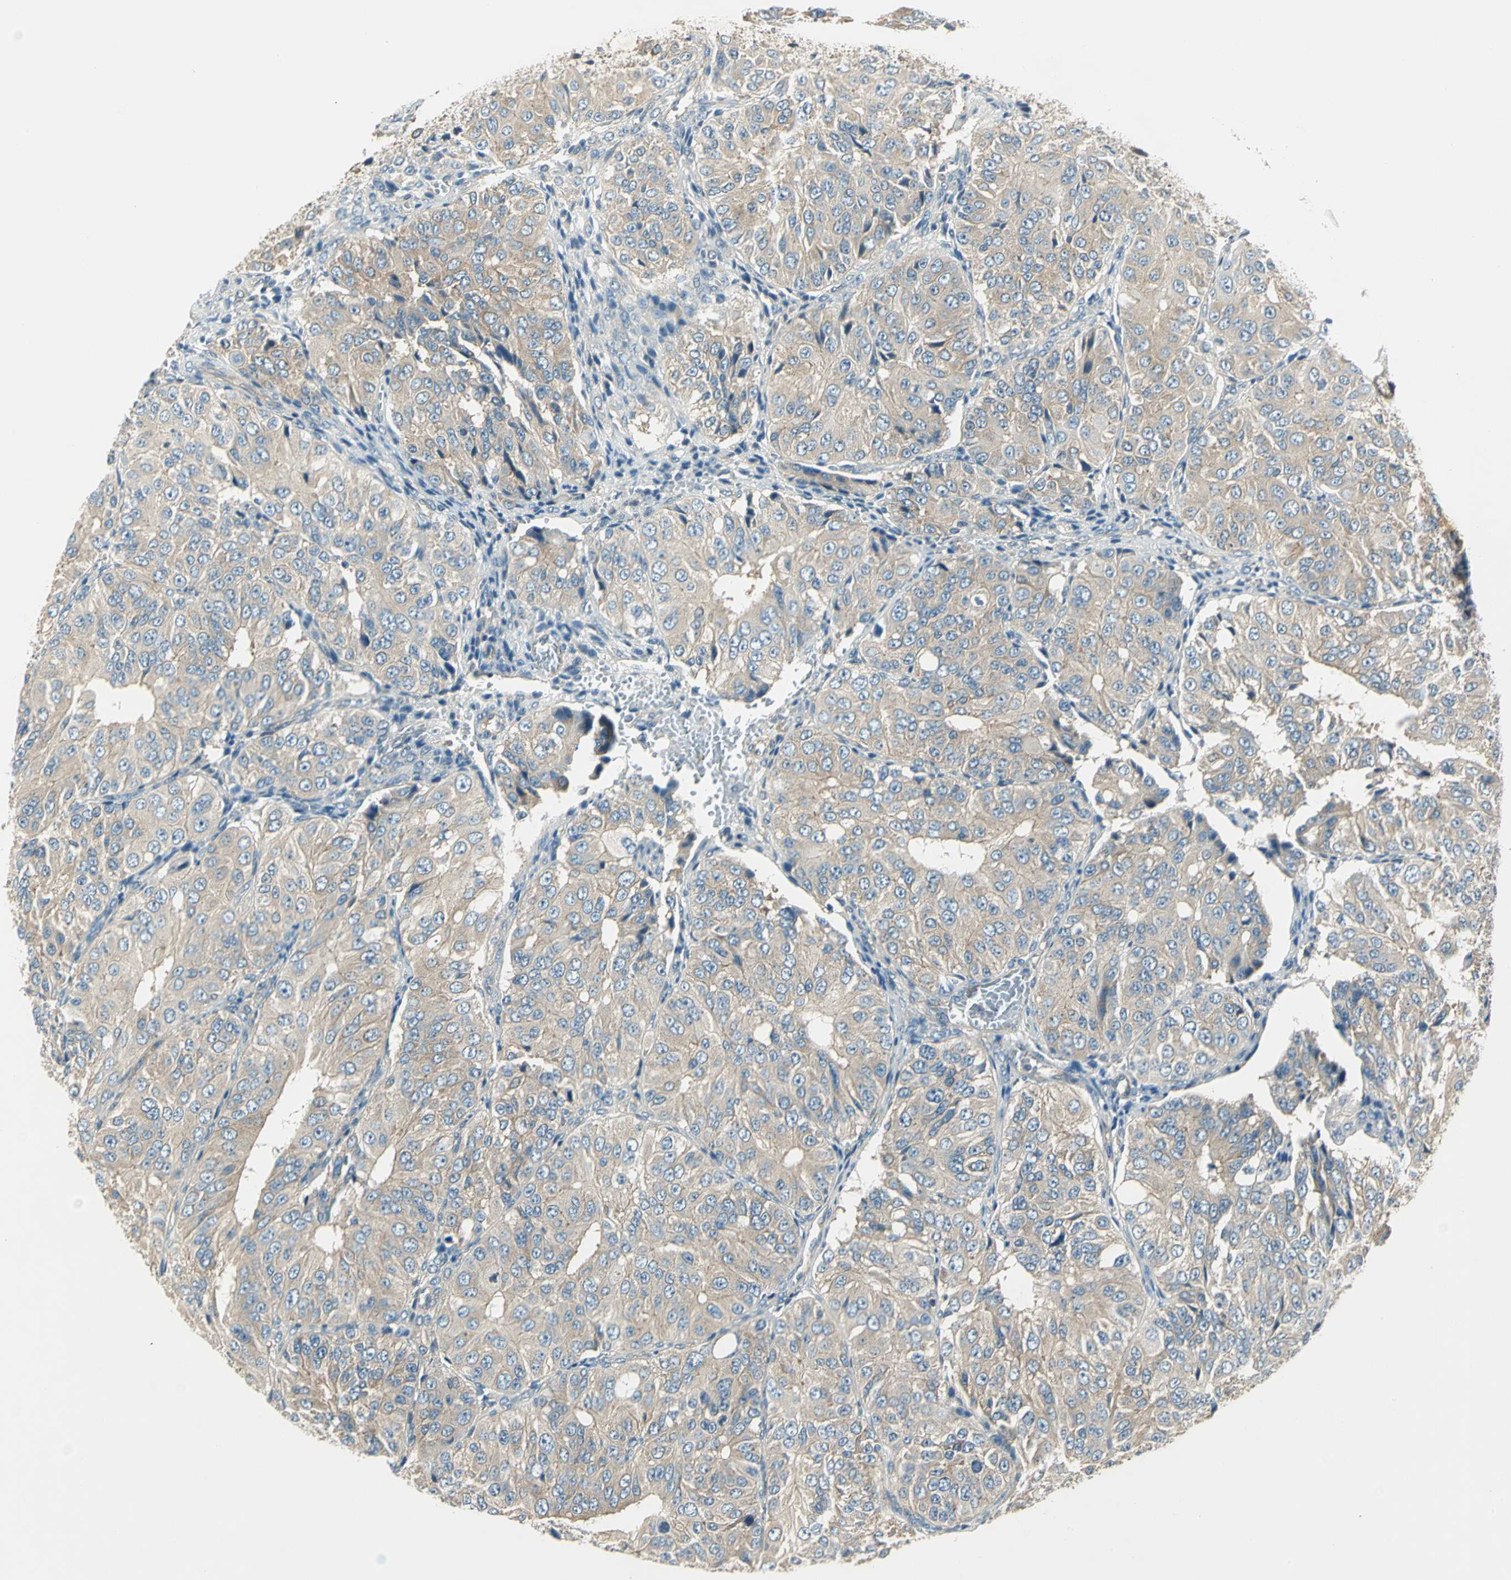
{"staining": {"intensity": "weak", "quantity": ">75%", "location": "cytoplasmic/membranous"}, "tissue": "ovarian cancer", "cell_type": "Tumor cells", "image_type": "cancer", "snomed": [{"axis": "morphology", "description": "Carcinoma, endometroid"}, {"axis": "topography", "description": "Ovary"}], "caption": "IHC image of human ovarian endometroid carcinoma stained for a protein (brown), which reveals low levels of weak cytoplasmic/membranous staining in approximately >75% of tumor cells.", "gene": "PRKAA1", "patient": {"sex": "female", "age": 51}}